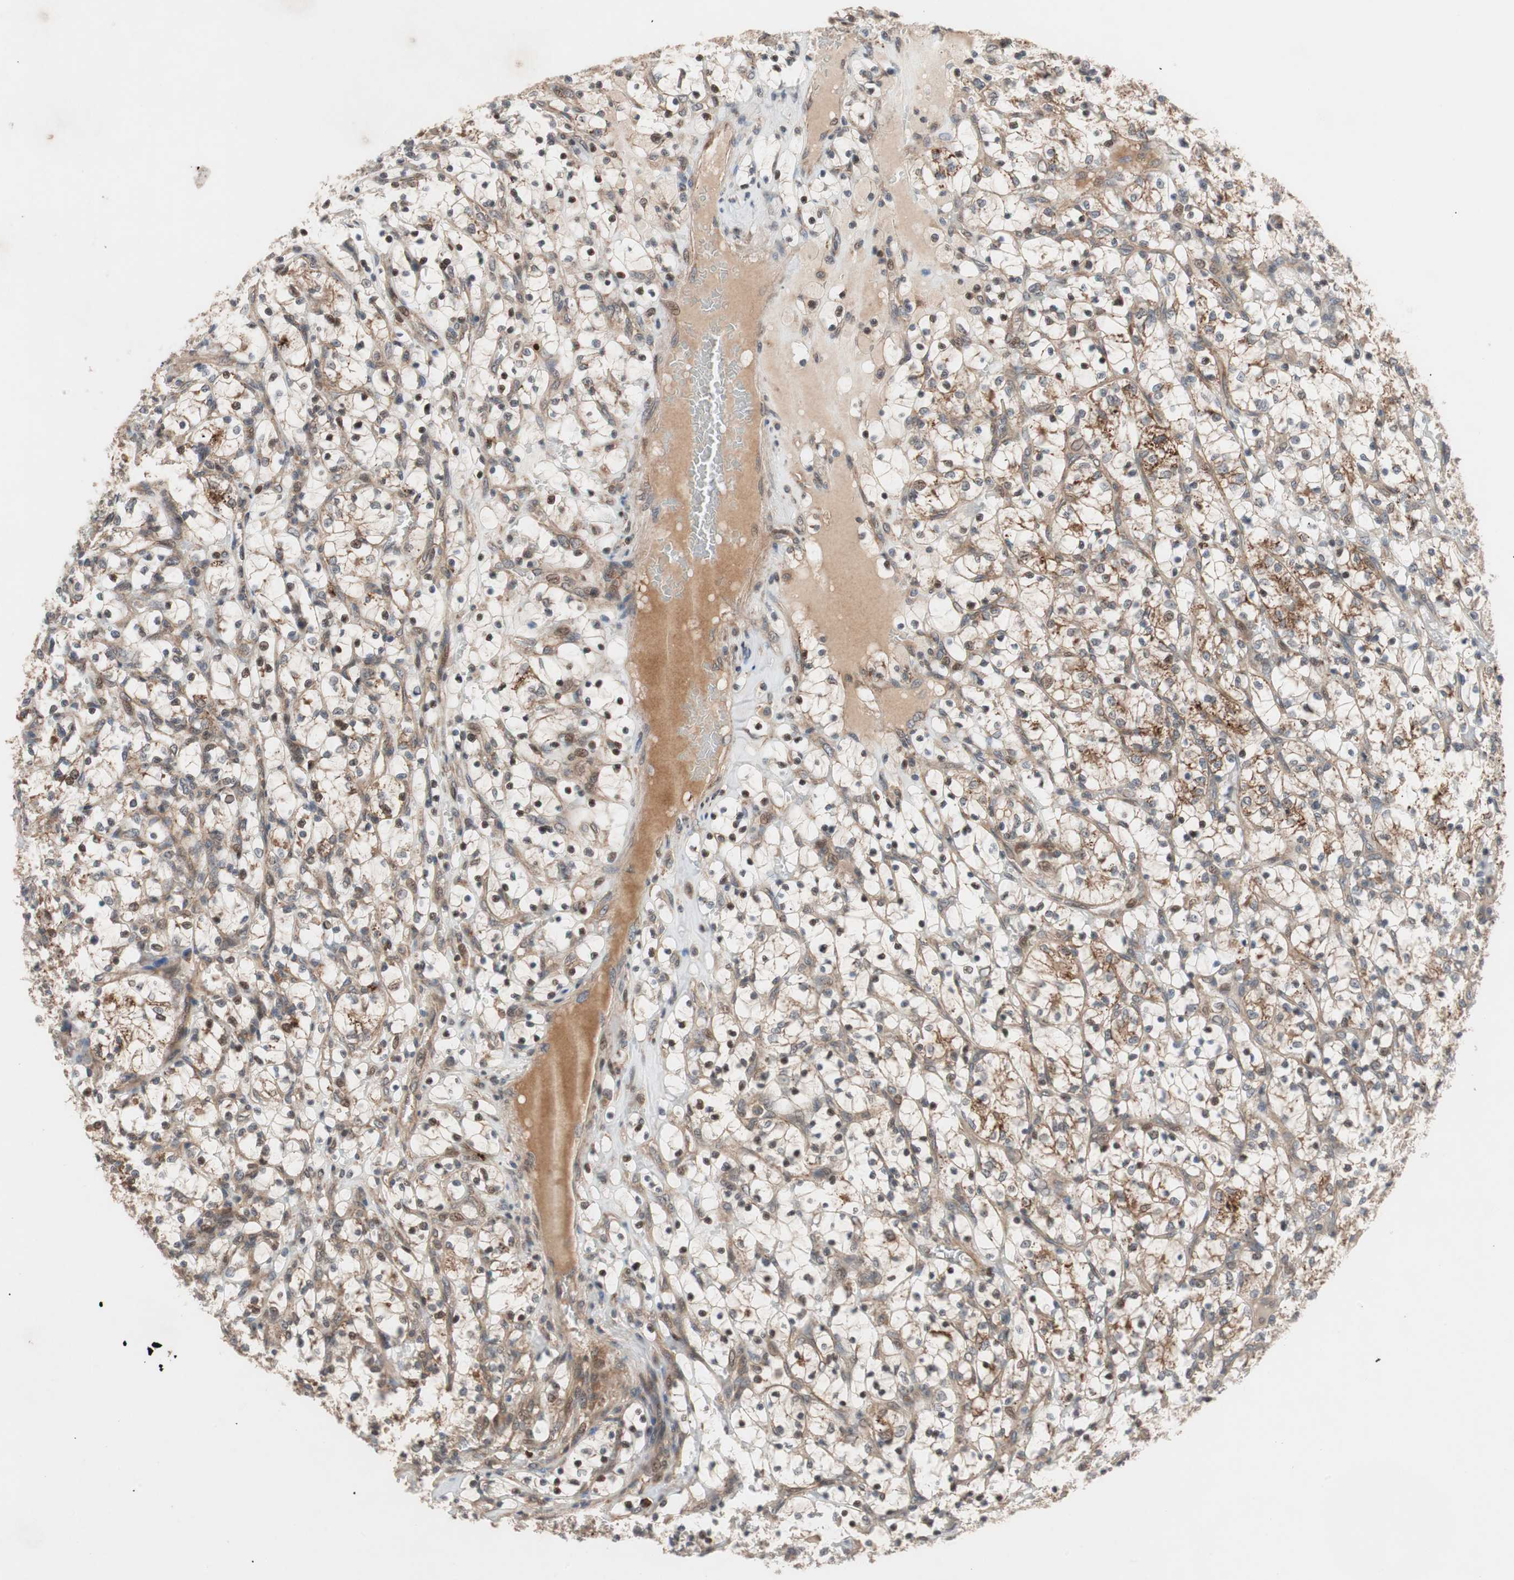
{"staining": {"intensity": "strong", "quantity": ">75%", "location": "cytoplasmic/membranous,nuclear"}, "tissue": "renal cancer", "cell_type": "Tumor cells", "image_type": "cancer", "snomed": [{"axis": "morphology", "description": "Adenocarcinoma, NOS"}, {"axis": "topography", "description": "Kidney"}], "caption": "There is high levels of strong cytoplasmic/membranous and nuclear positivity in tumor cells of renal cancer (adenocarcinoma), as demonstrated by immunohistochemical staining (brown color).", "gene": "NF2", "patient": {"sex": "female", "age": 69}}